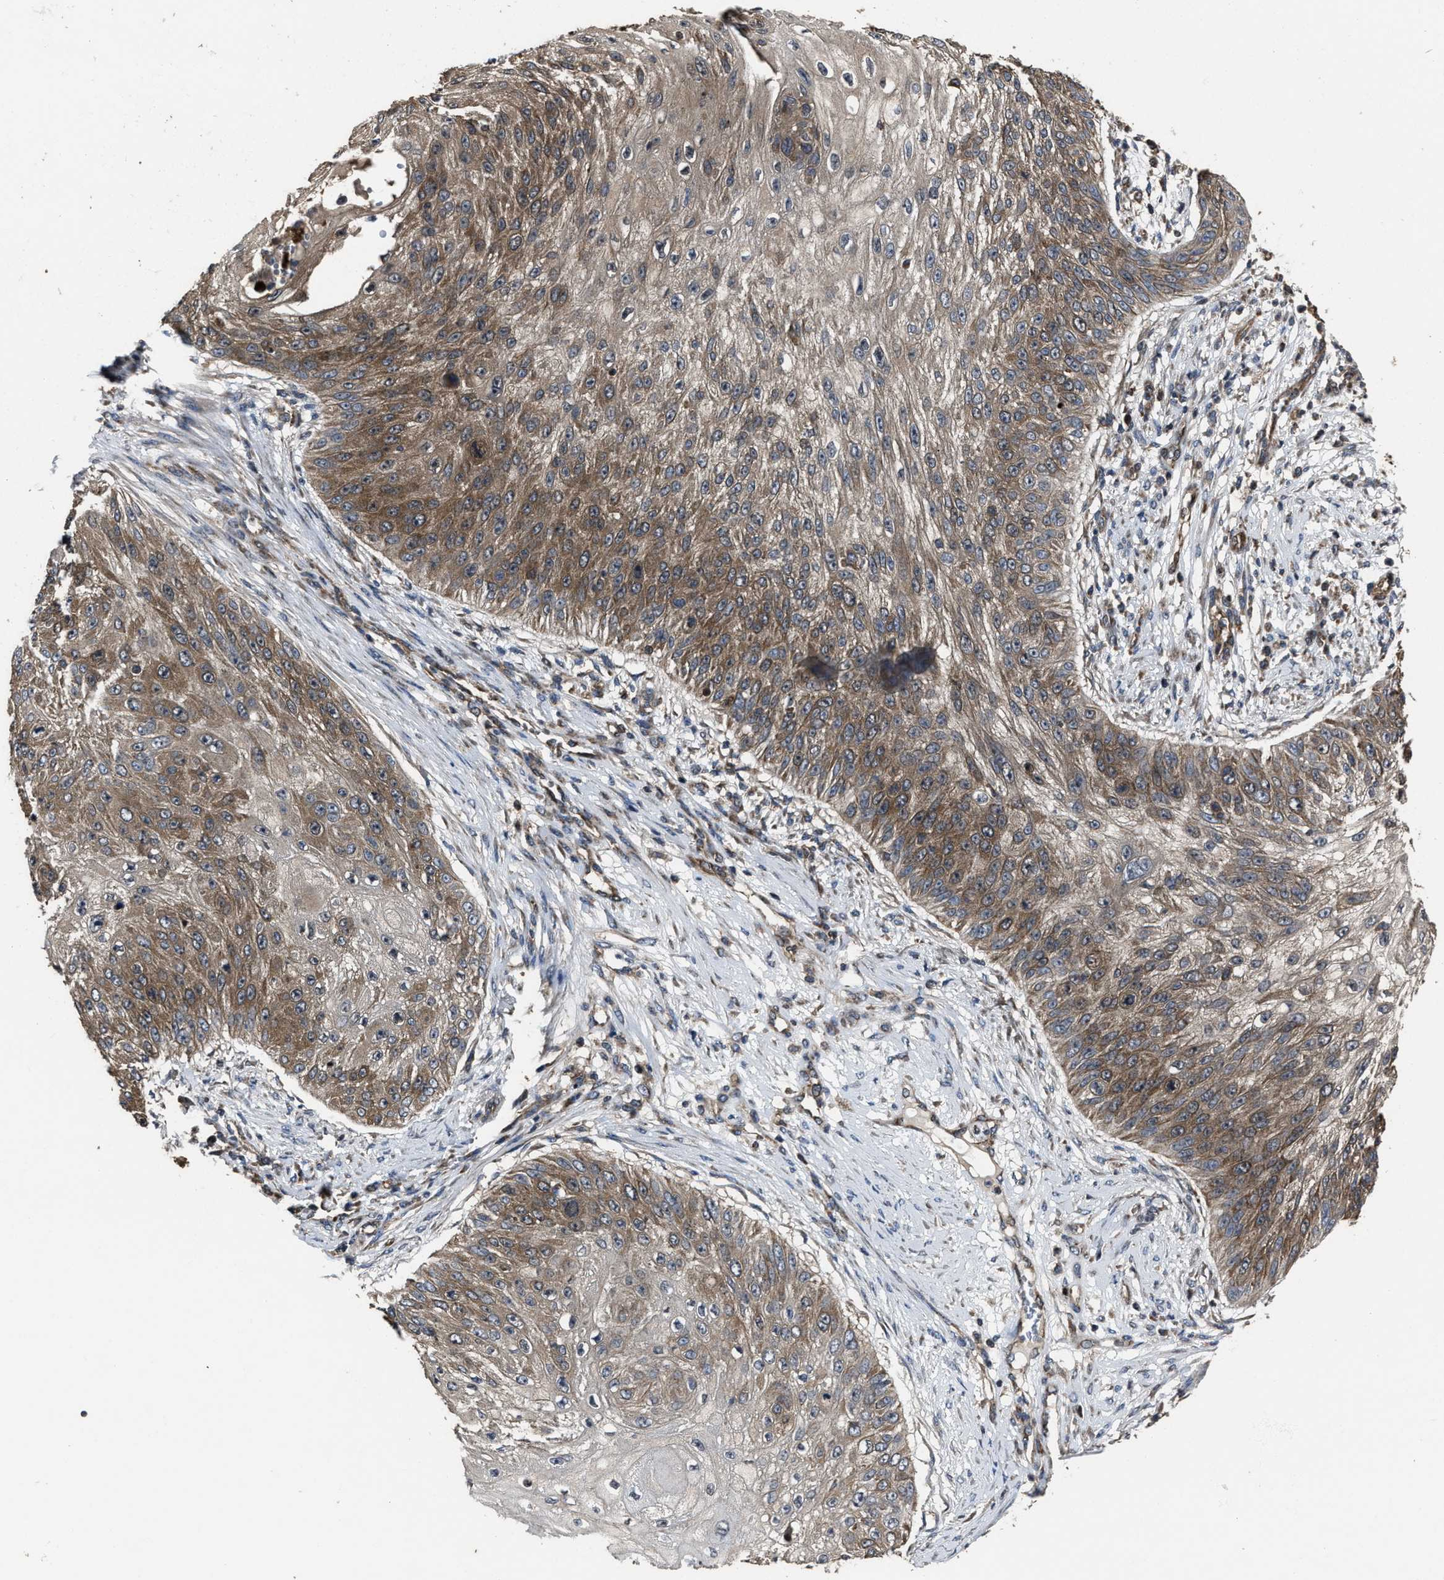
{"staining": {"intensity": "moderate", "quantity": ">75%", "location": "cytoplasmic/membranous"}, "tissue": "skin cancer", "cell_type": "Tumor cells", "image_type": "cancer", "snomed": [{"axis": "morphology", "description": "Squamous cell carcinoma, NOS"}, {"axis": "topography", "description": "Skin"}], "caption": "A medium amount of moderate cytoplasmic/membranous staining is present in approximately >75% of tumor cells in skin cancer (squamous cell carcinoma) tissue. Immunohistochemistry stains the protein in brown and the nuclei are stained blue.", "gene": "PASK", "patient": {"sex": "female", "age": 80}}